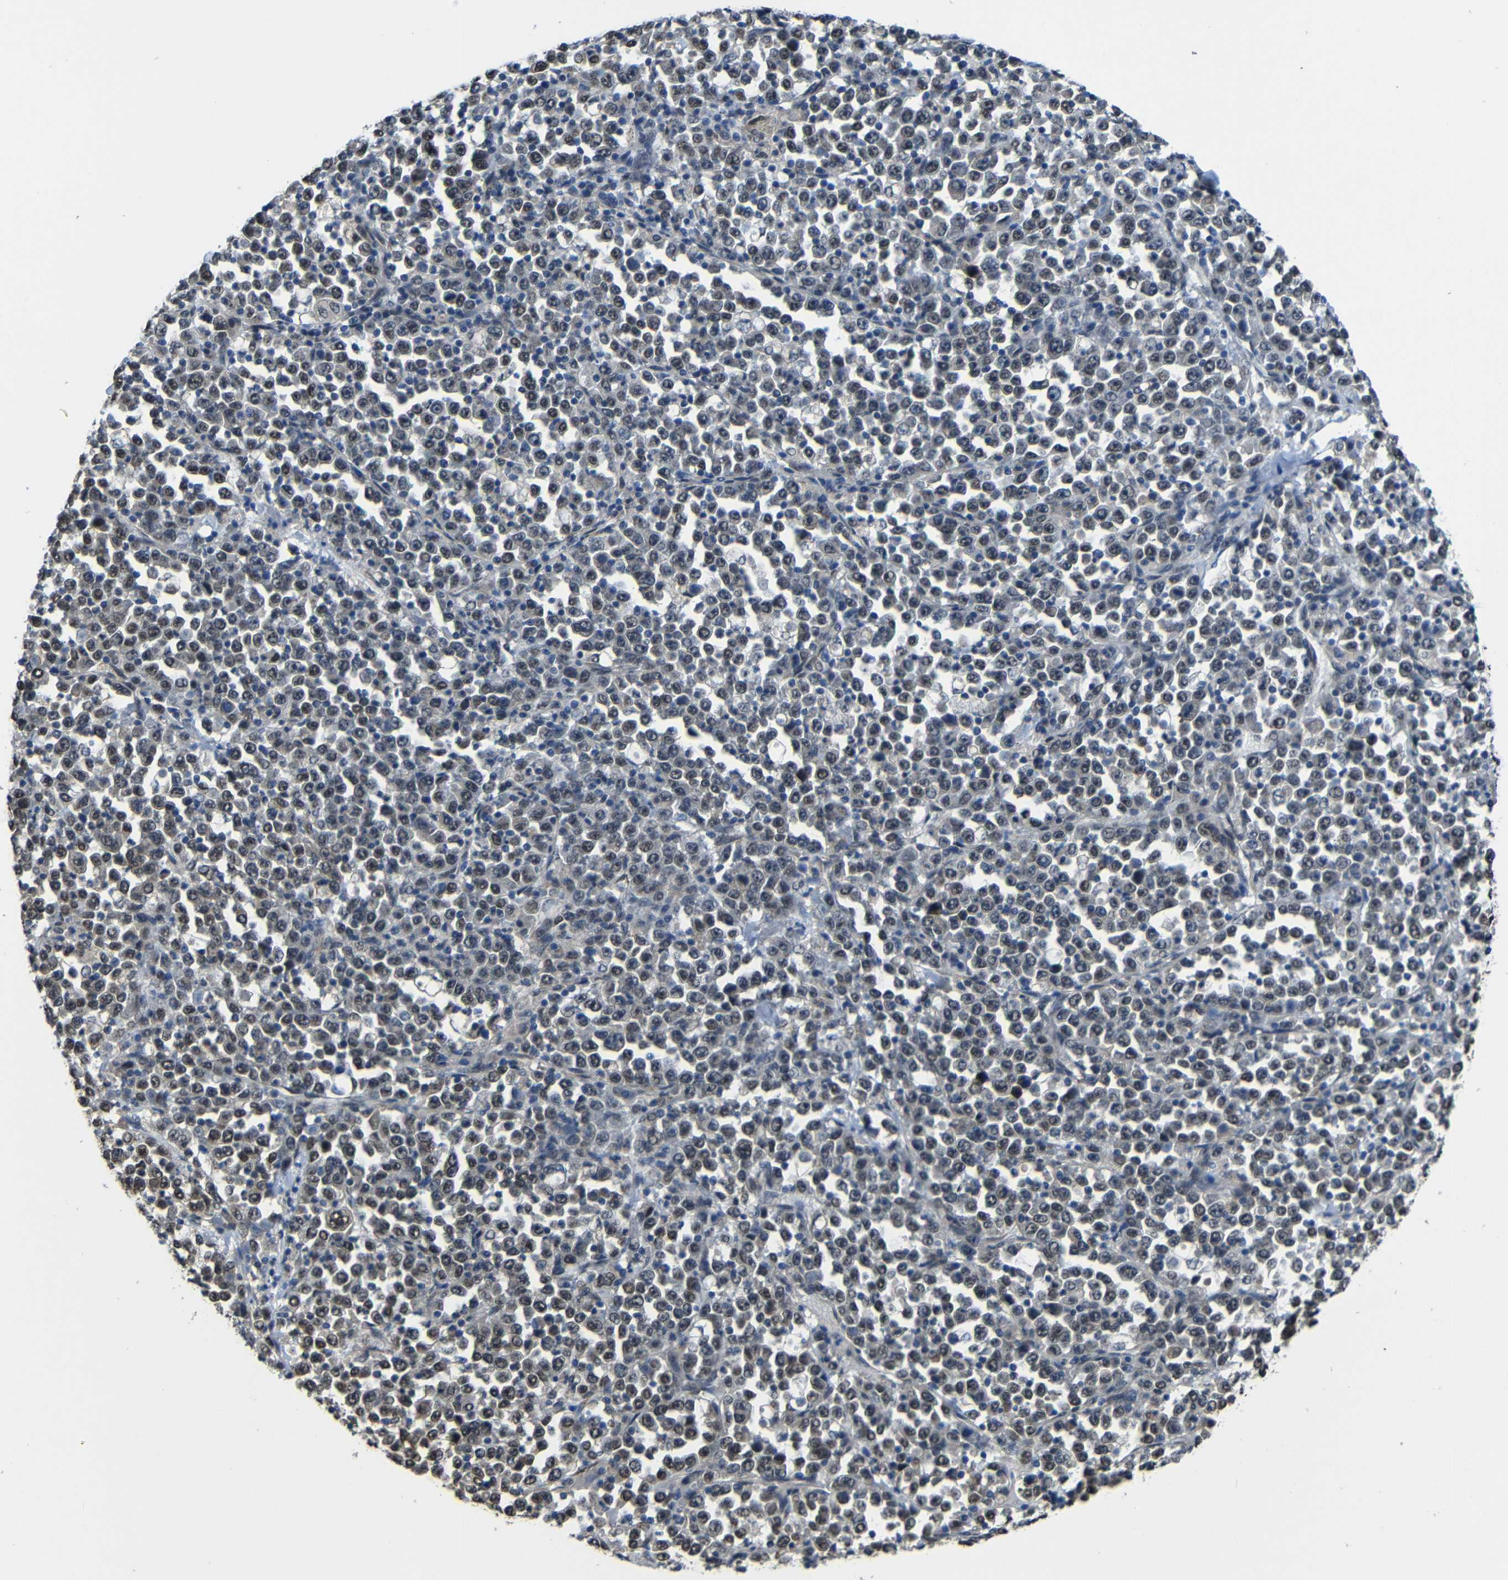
{"staining": {"intensity": "negative", "quantity": "none", "location": "none"}, "tissue": "stomach cancer", "cell_type": "Tumor cells", "image_type": "cancer", "snomed": [{"axis": "morphology", "description": "Normal tissue, NOS"}, {"axis": "morphology", "description": "Adenocarcinoma, NOS"}, {"axis": "topography", "description": "Stomach, upper"}, {"axis": "topography", "description": "Stomach"}], "caption": "Tumor cells show no significant positivity in stomach cancer (adenocarcinoma).", "gene": "FAM172A", "patient": {"sex": "male", "age": 59}}